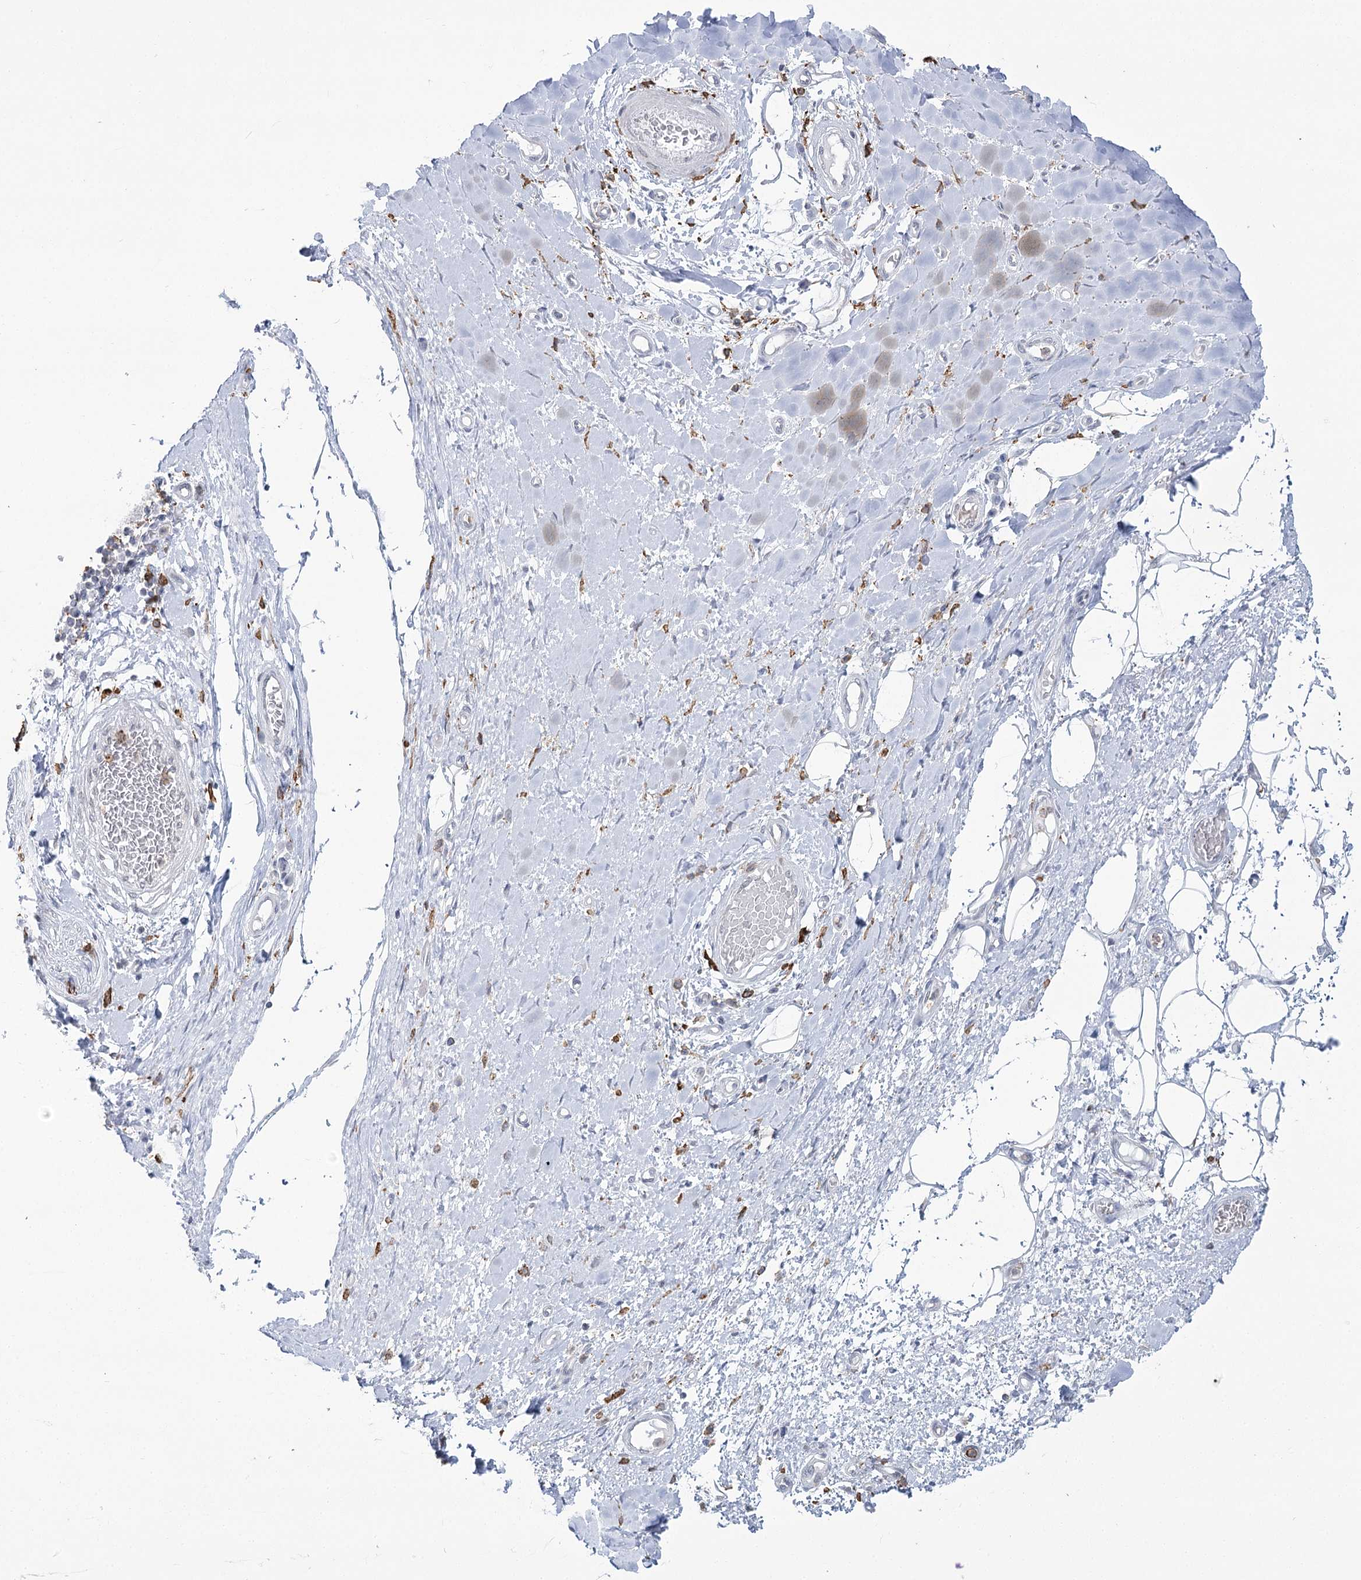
{"staining": {"intensity": "negative", "quantity": "none", "location": "none"}, "tissue": "adipose tissue", "cell_type": "Adipocytes", "image_type": "normal", "snomed": [{"axis": "morphology", "description": "Normal tissue, NOS"}, {"axis": "morphology", "description": "Adenocarcinoma, NOS"}, {"axis": "topography", "description": "Esophagus"}, {"axis": "topography", "description": "Stomach, upper"}, {"axis": "topography", "description": "Peripheral nerve tissue"}], "caption": "Immunohistochemical staining of unremarkable adipose tissue demonstrates no significant staining in adipocytes. The staining was performed using DAB (3,3'-diaminobenzidine) to visualize the protein expression in brown, while the nuclei were stained in blue with hematoxylin (Magnification: 20x).", "gene": "C11orf1", "patient": {"sex": "male", "age": 62}}